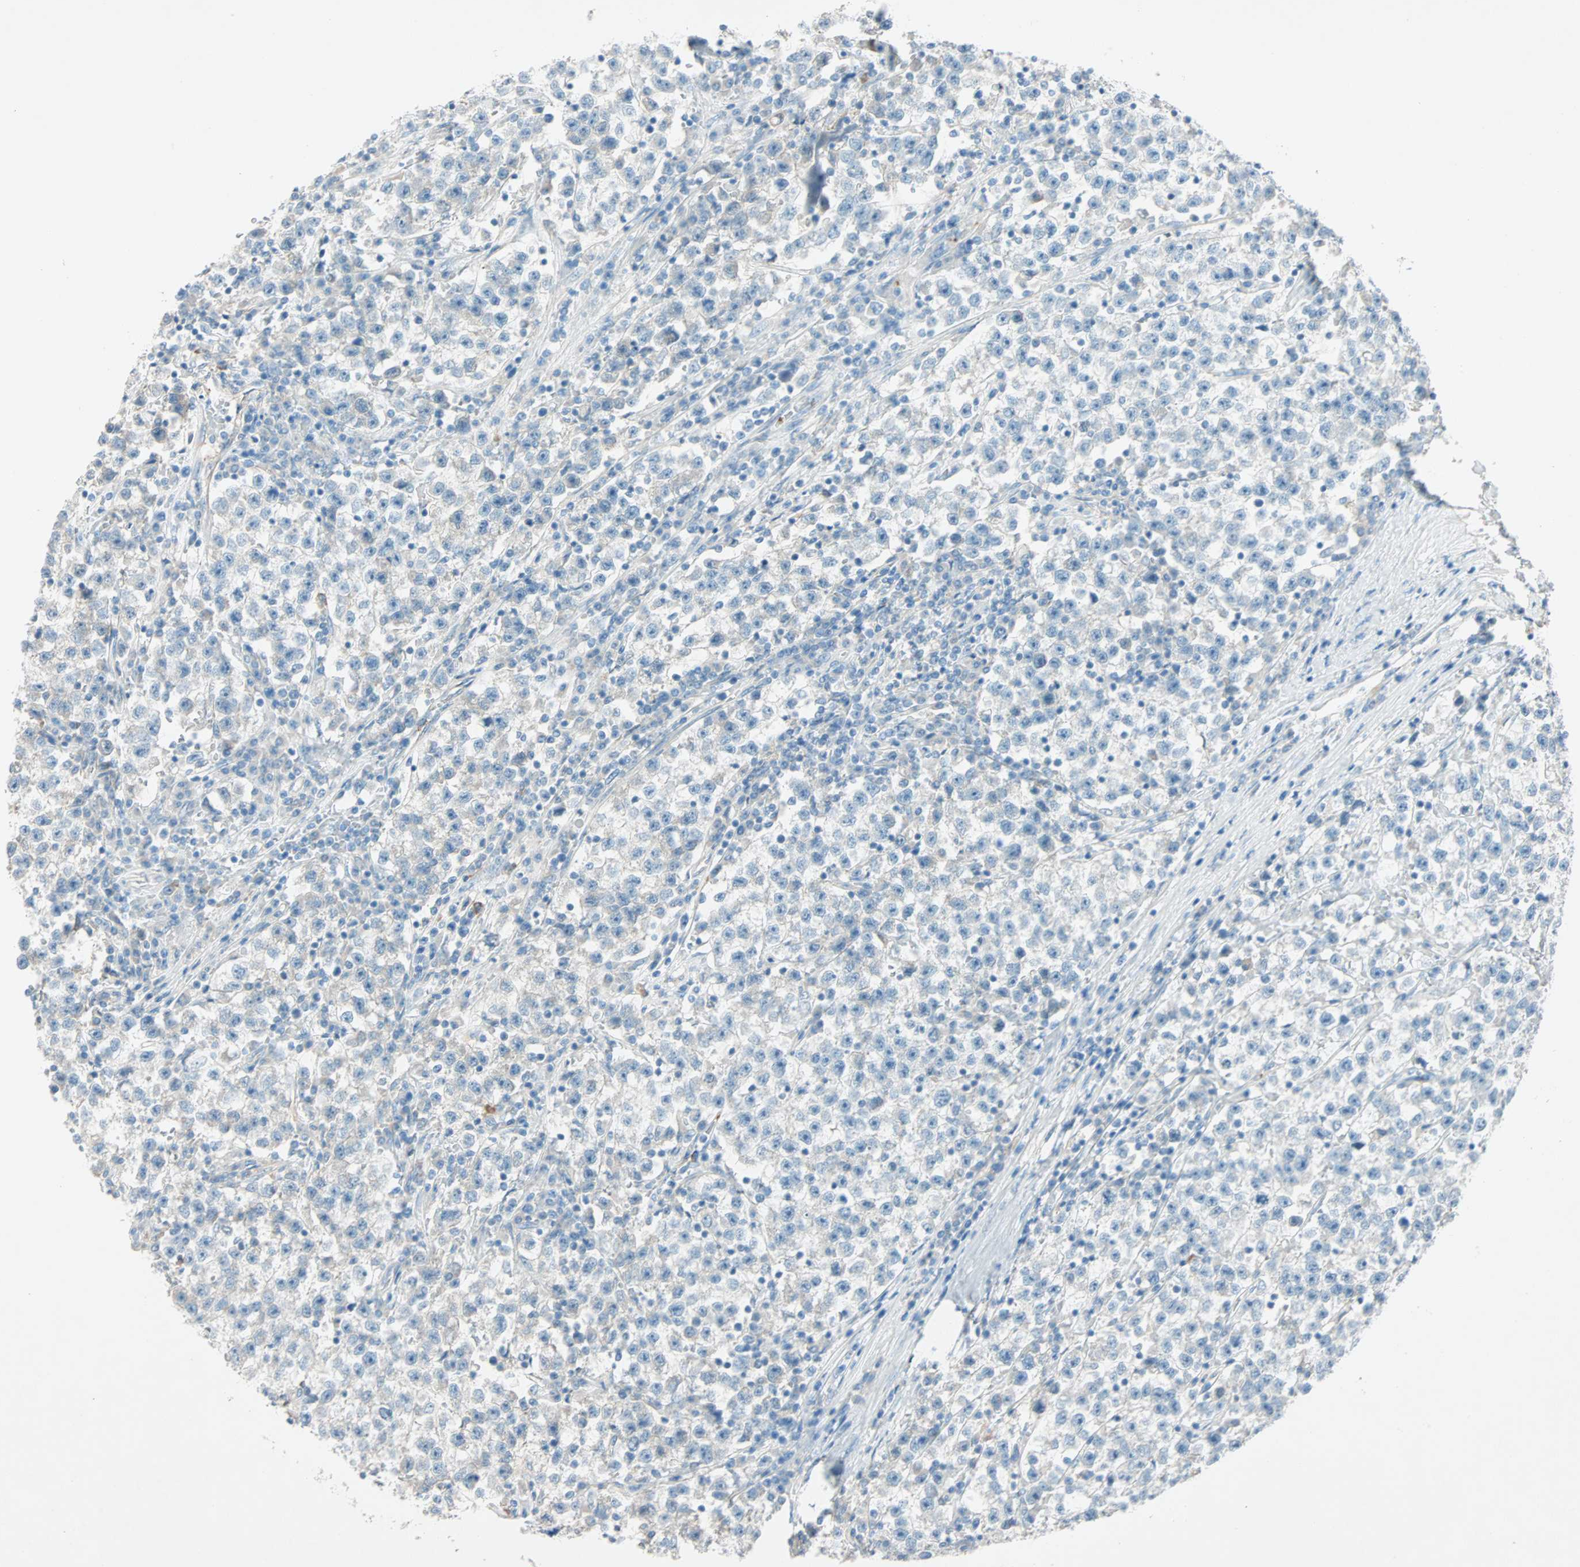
{"staining": {"intensity": "weak", "quantity": "25%-75%", "location": "cytoplasmic/membranous"}, "tissue": "testis cancer", "cell_type": "Tumor cells", "image_type": "cancer", "snomed": [{"axis": "morphology", "description": "Seminoma, NOS"}, {"axis": "topography", "description": "Testis"}], "caption": "Weak cytoplasmic/membranous positivity for a protein is identified in approximately 25%-75% of tumor cells of seminoma (testis) using IHC.", "gene": "LY6G6F", "patient": {"sex": "male", "age": 22}}